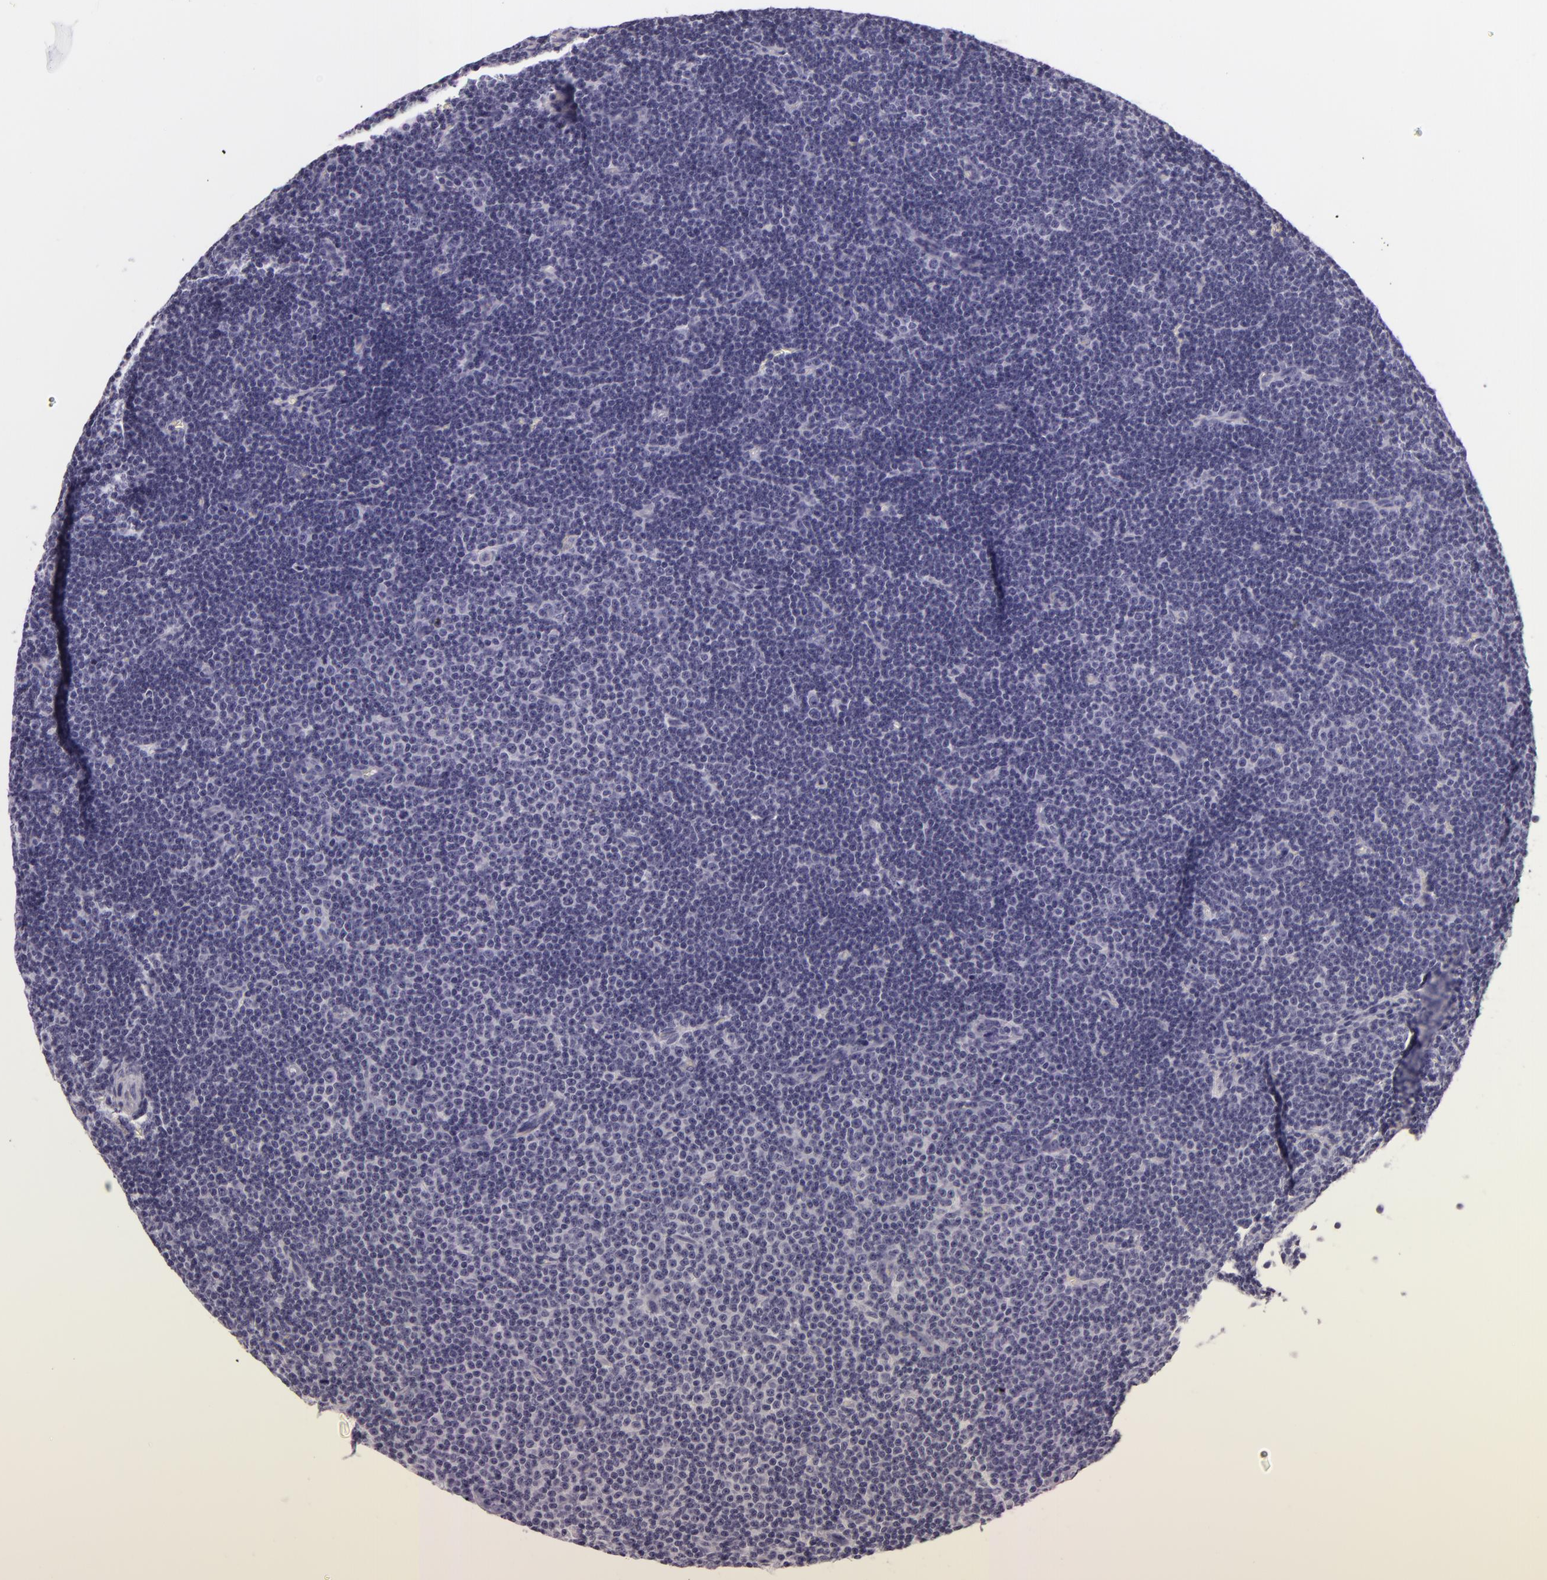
{"staining": {"intensity": "negative", "quantity": "none", "location": "none"}, "tissue": "lymphoma", "cell_type": "Tumor cells", "image_type": "cancer", "snomed": [{"axis": "morphology", "description": "Malignant lymphoma, non-Hodgkin's type, Low grade"}, {"axis": "topography", "description": "Lymph node"}], "caption": "The micrograph displays no staining of tumor cells in low-grade malignant lymphoma, non-Hodgkin's type. Nuclei are stained in blue.", "gene": "DLG4", "patient": {"sex": "male", "age": 57}}